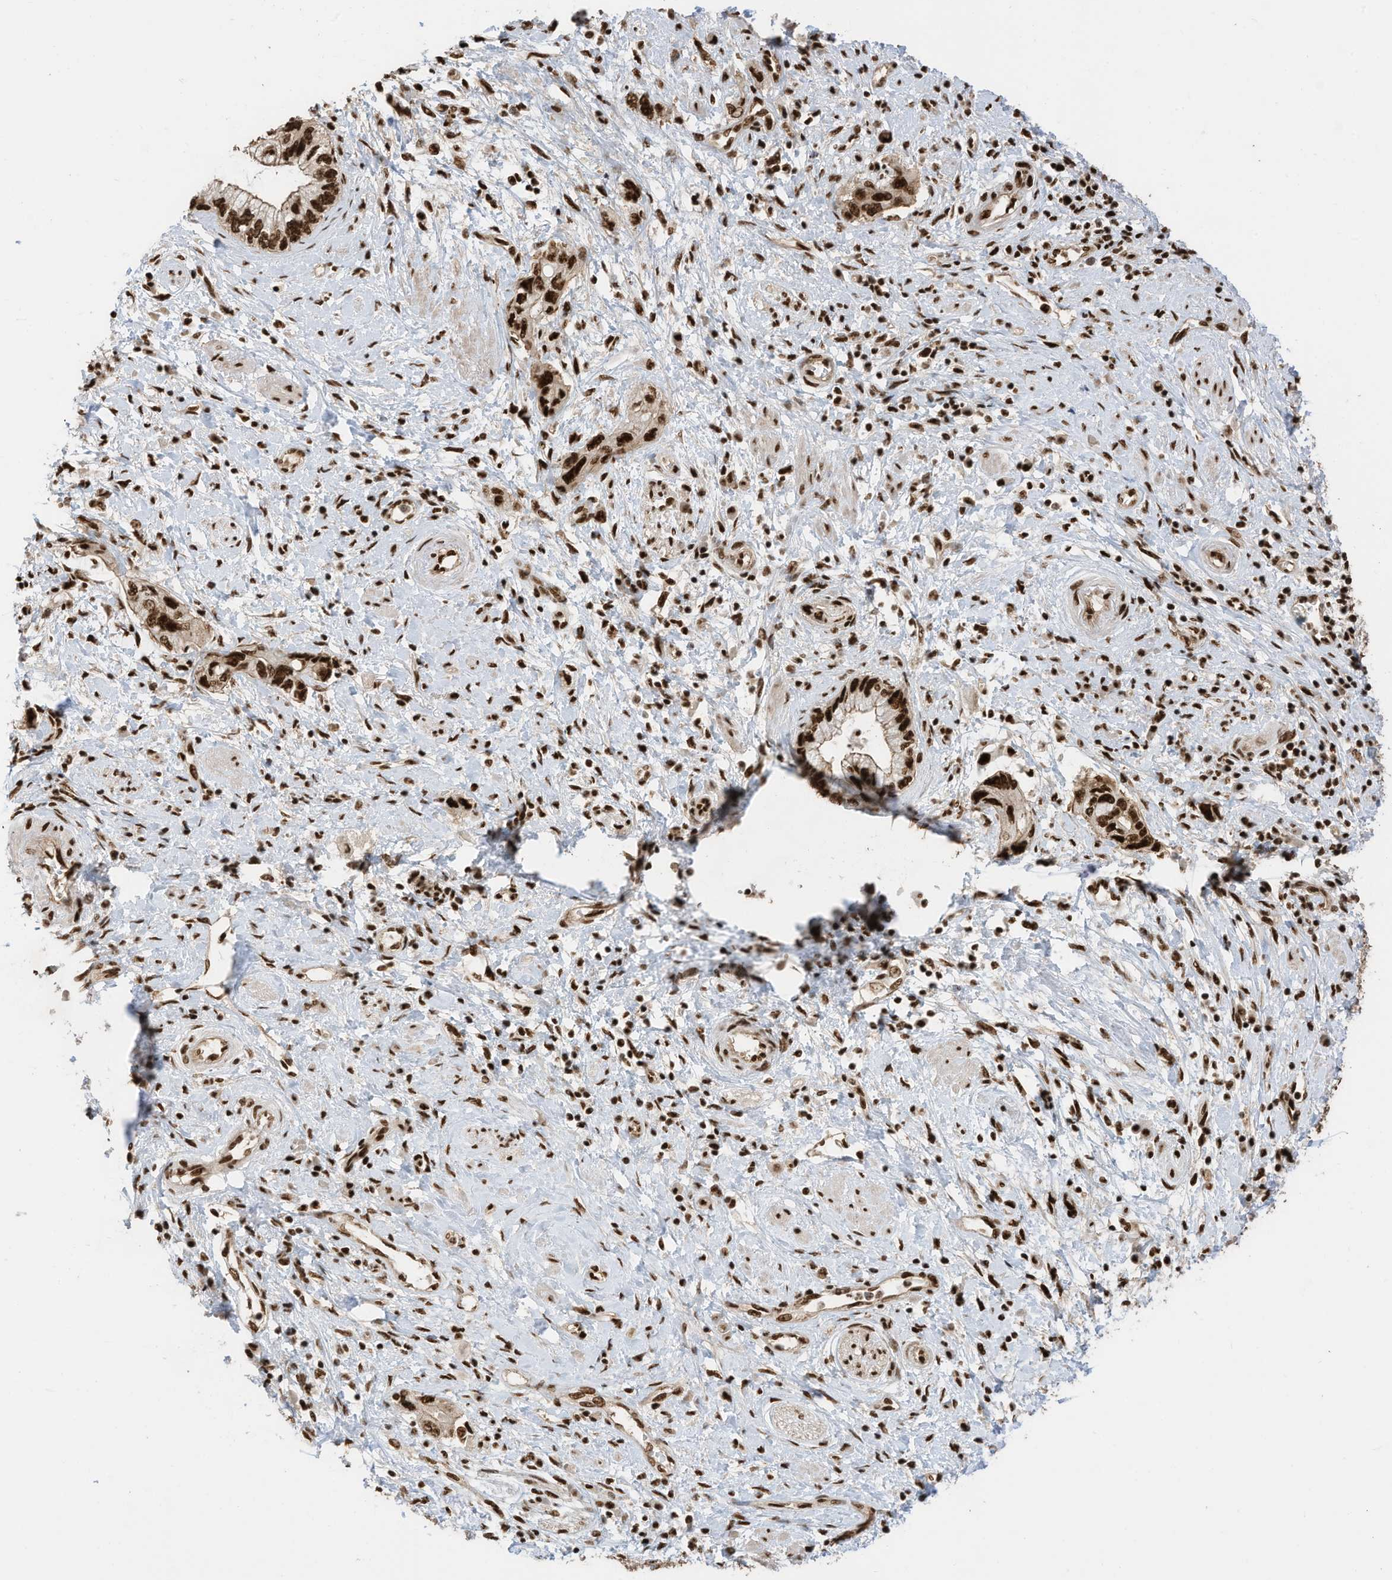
{"staining": {"intensity": "strong", "quantity": ">75%", "location": "nuclear"}, "tissue": "pancreatic cancer", "cell_type": "Tumor cells", "image_type": "cancer", "snomed": [{"axis": "morphology", "description": "Adenocarcinoma, NOS"}, {"axis": "topography", "description": "Pancreas"}], "caption": "This is an image of immunohistochemistry staining of pancreatic cancer (adenocarcinoma), which shows strong positivity in the nuclear of tumor cells.", "gene": "SF3A3", "patient": {"sex": "female", "age": 73}}